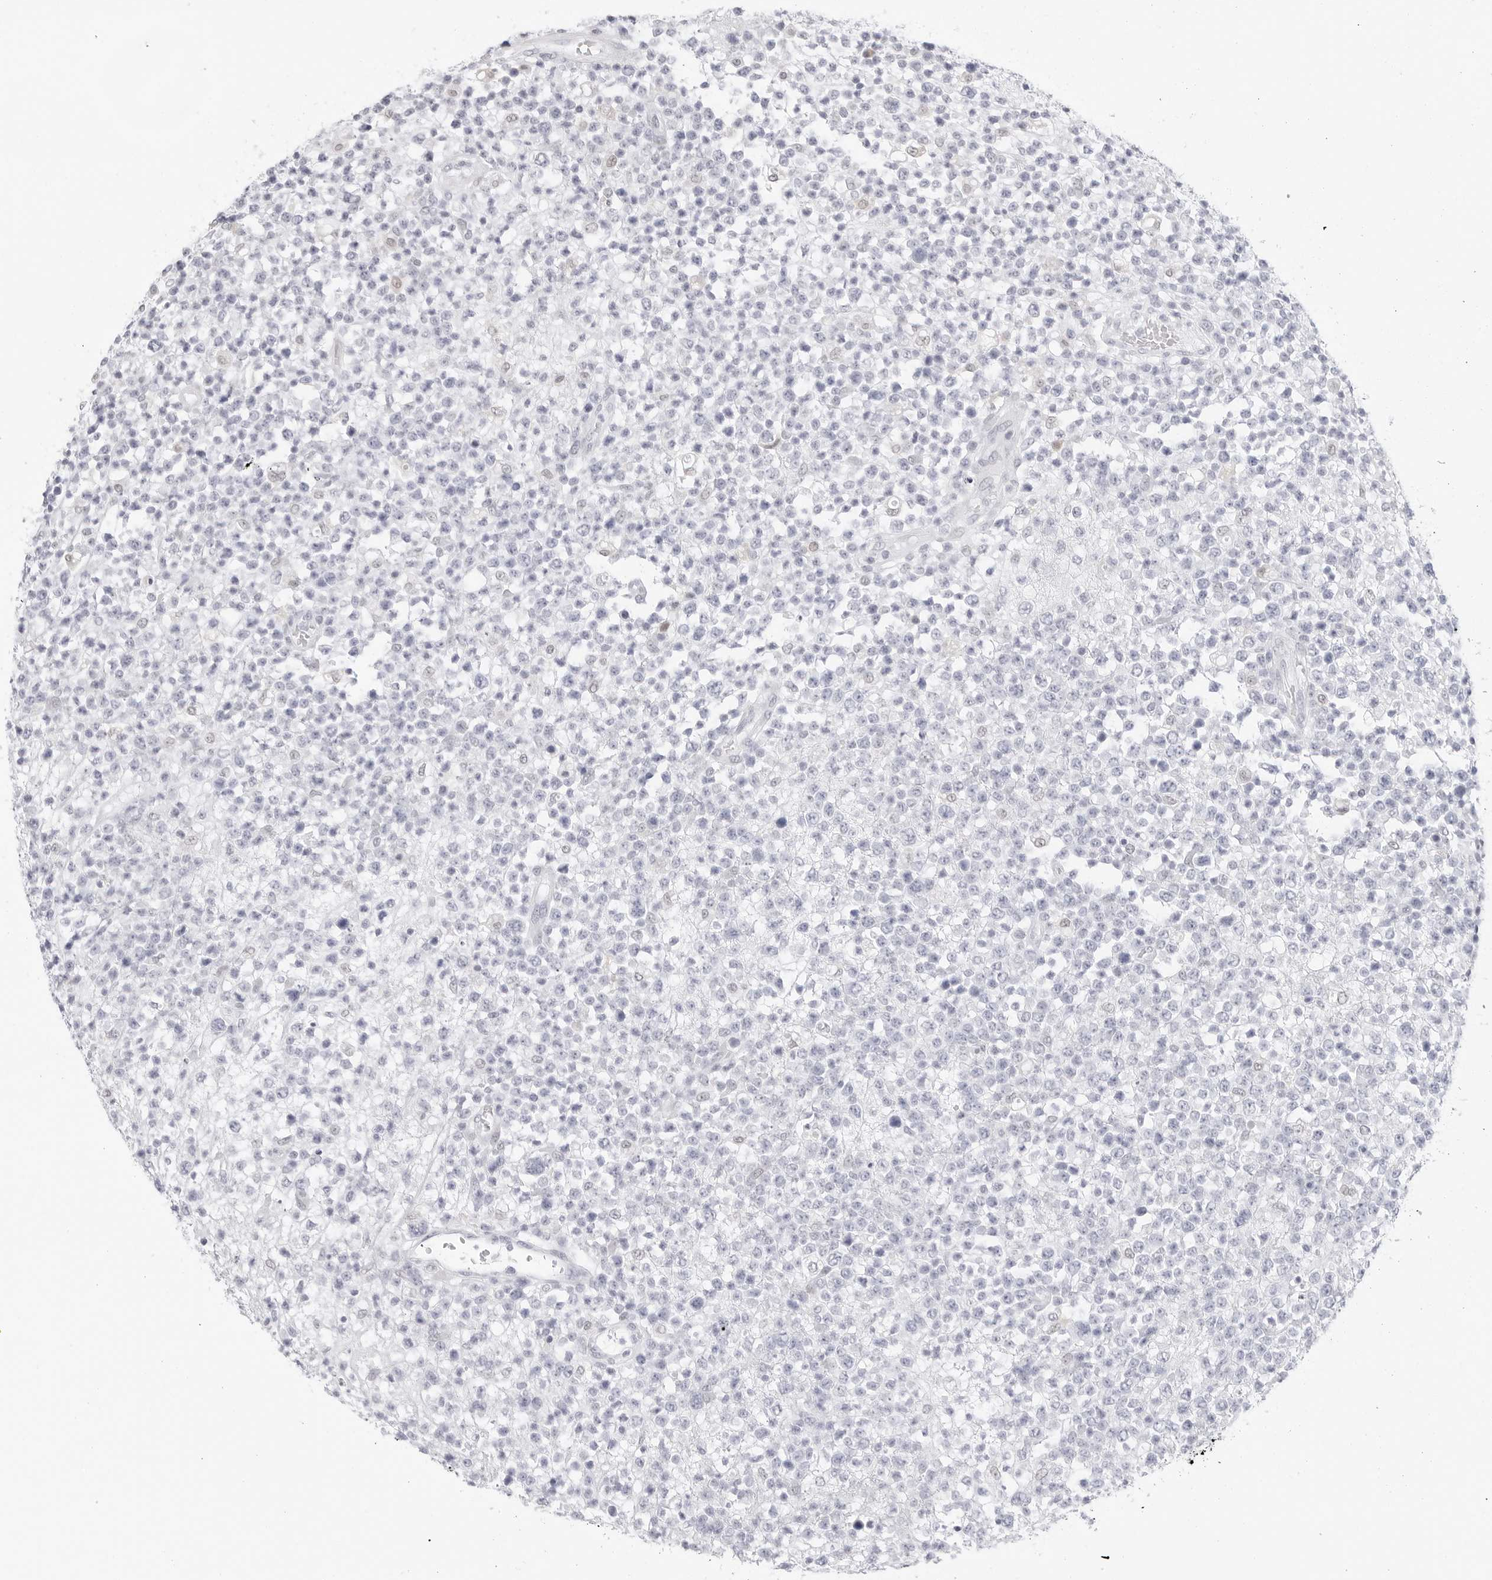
{"staining": {"intensity": "negative", "quantity": "none", "location": "none"}, "tissue": "lymphoma", "cell_type": "Tumor cells", "image_type": "cancer", "snomed": [{"axis": "morphology", "description": "Malignant lymphoma, non-Hodgkin's type, High grade"}, {"axis": "topography", "description": "Colon"}], "caption": "Tumor cells show no significant protein positivity in lymphoma.", "gene": "HMGCS2", "patient": {"sex": "female", "age": 53}}